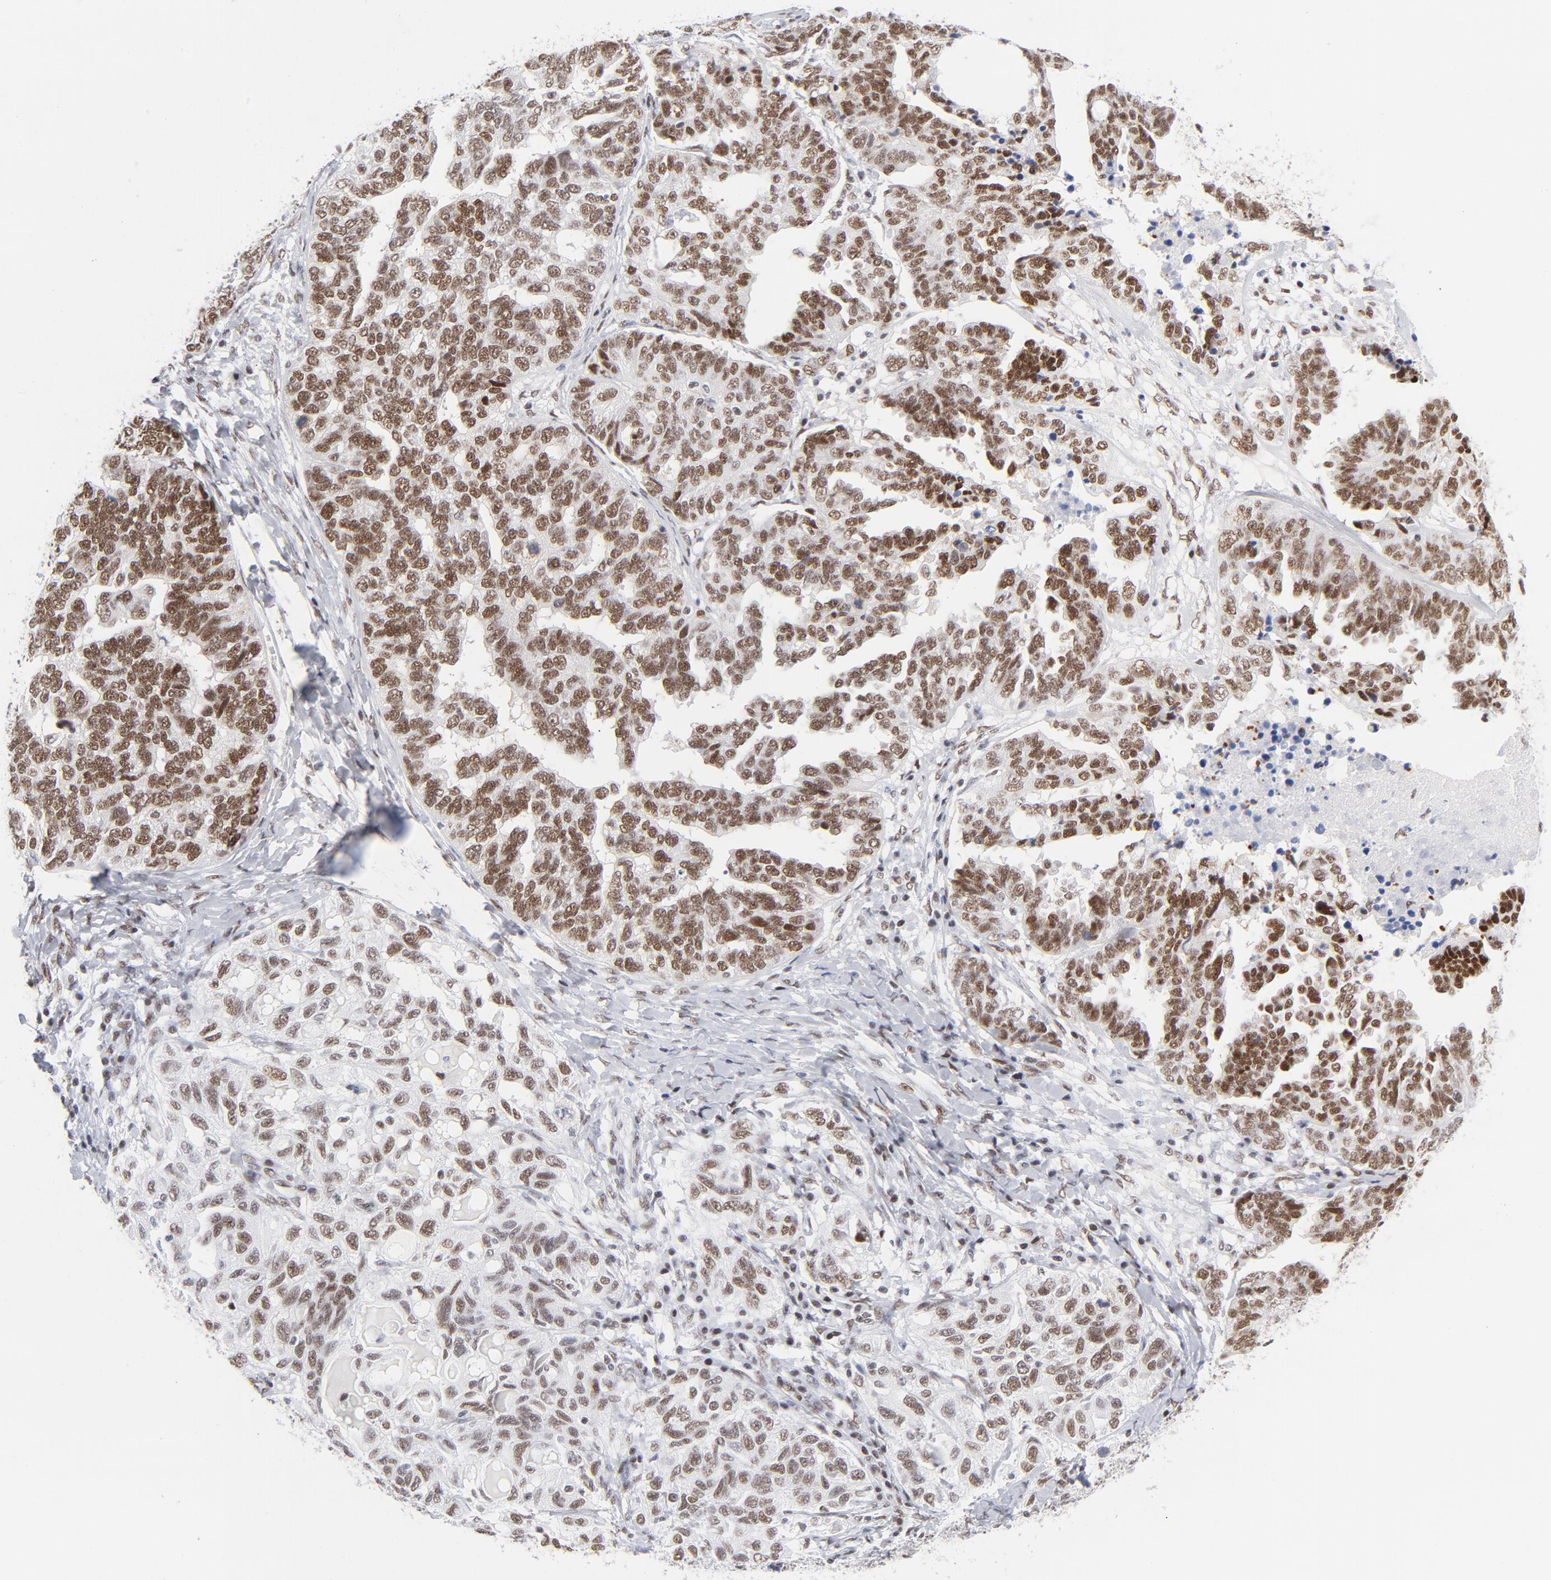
{"staining": {"intensity": "moderate", "quantity": ">75%", "location": "nuclear"}, "tissue": "ovarian cancer", "cell_type": "Tumor cells", "image_type": "cancer", "snomed": [{"axis": "morphology", "description": "Cystadenocarcinoma, serous, NOS"}, {"axis": "topography", "description": "Ovary"}], "caption": "Protein staining reveals moderate nuclear expression in approximately >75% of tumor cells in ovarian cancer (serous cystadenocarcinoma).", "gene": "ATF2", "patient": {"sex": "female", "age": 82}}